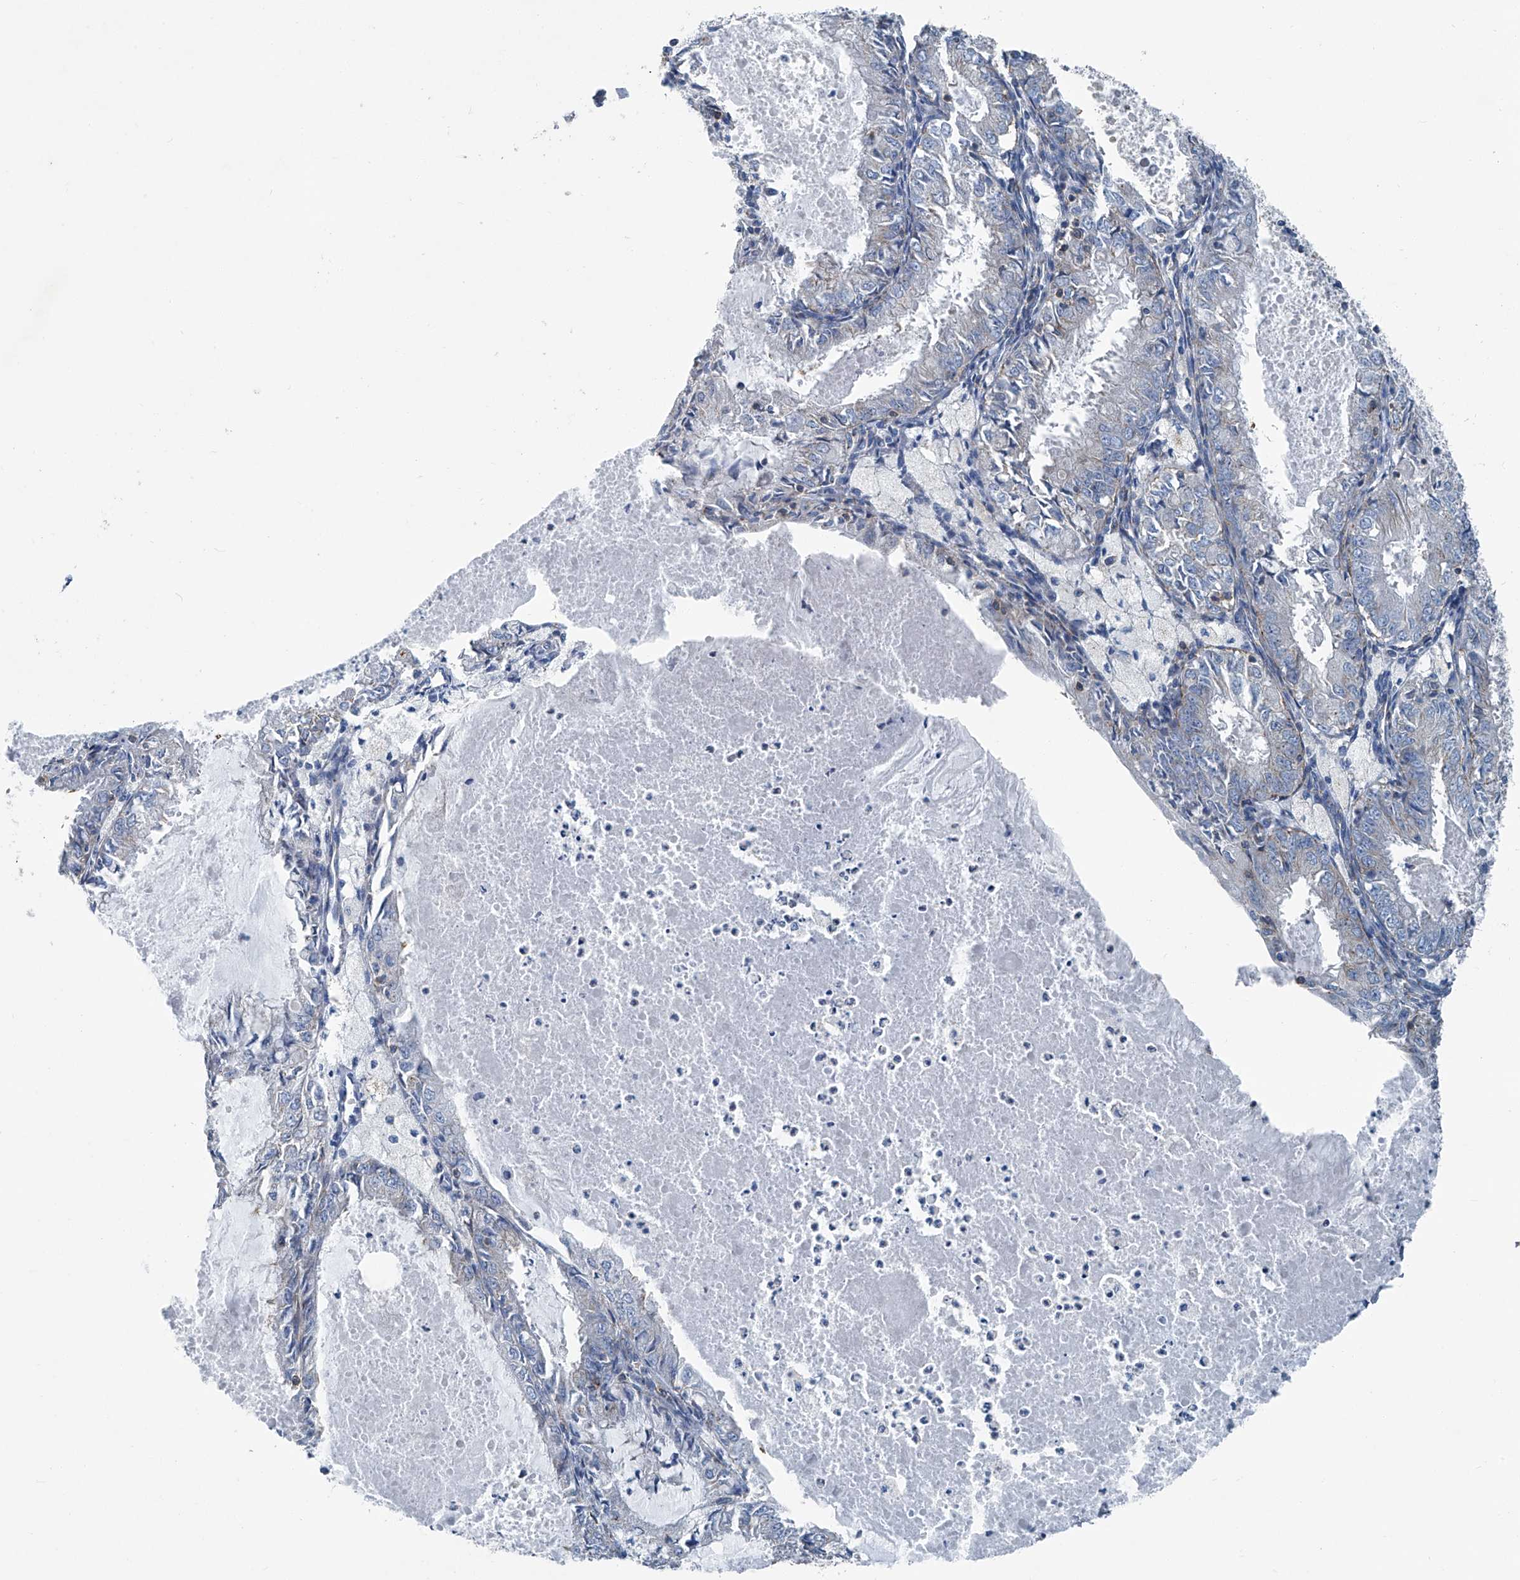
{"staining": {"intensity": "negative", "quantity": "none", "location": "none"}, "tissue": "endometrial cancer", "cell_type": "Tumor cells", "image_type": "cancer", "snomed": [{"axis": "morphology", "description": "Adenocarcinoma, NOS"}, {"axis": "topography", "description": "Endometrium"}], "caption": "The photomicrograph shows no staining of tumor cells in endometrial cancer (adenocarcinoma).", "gene": "SEPTIN7", "patient": {"sex": "female", "age": 57}}